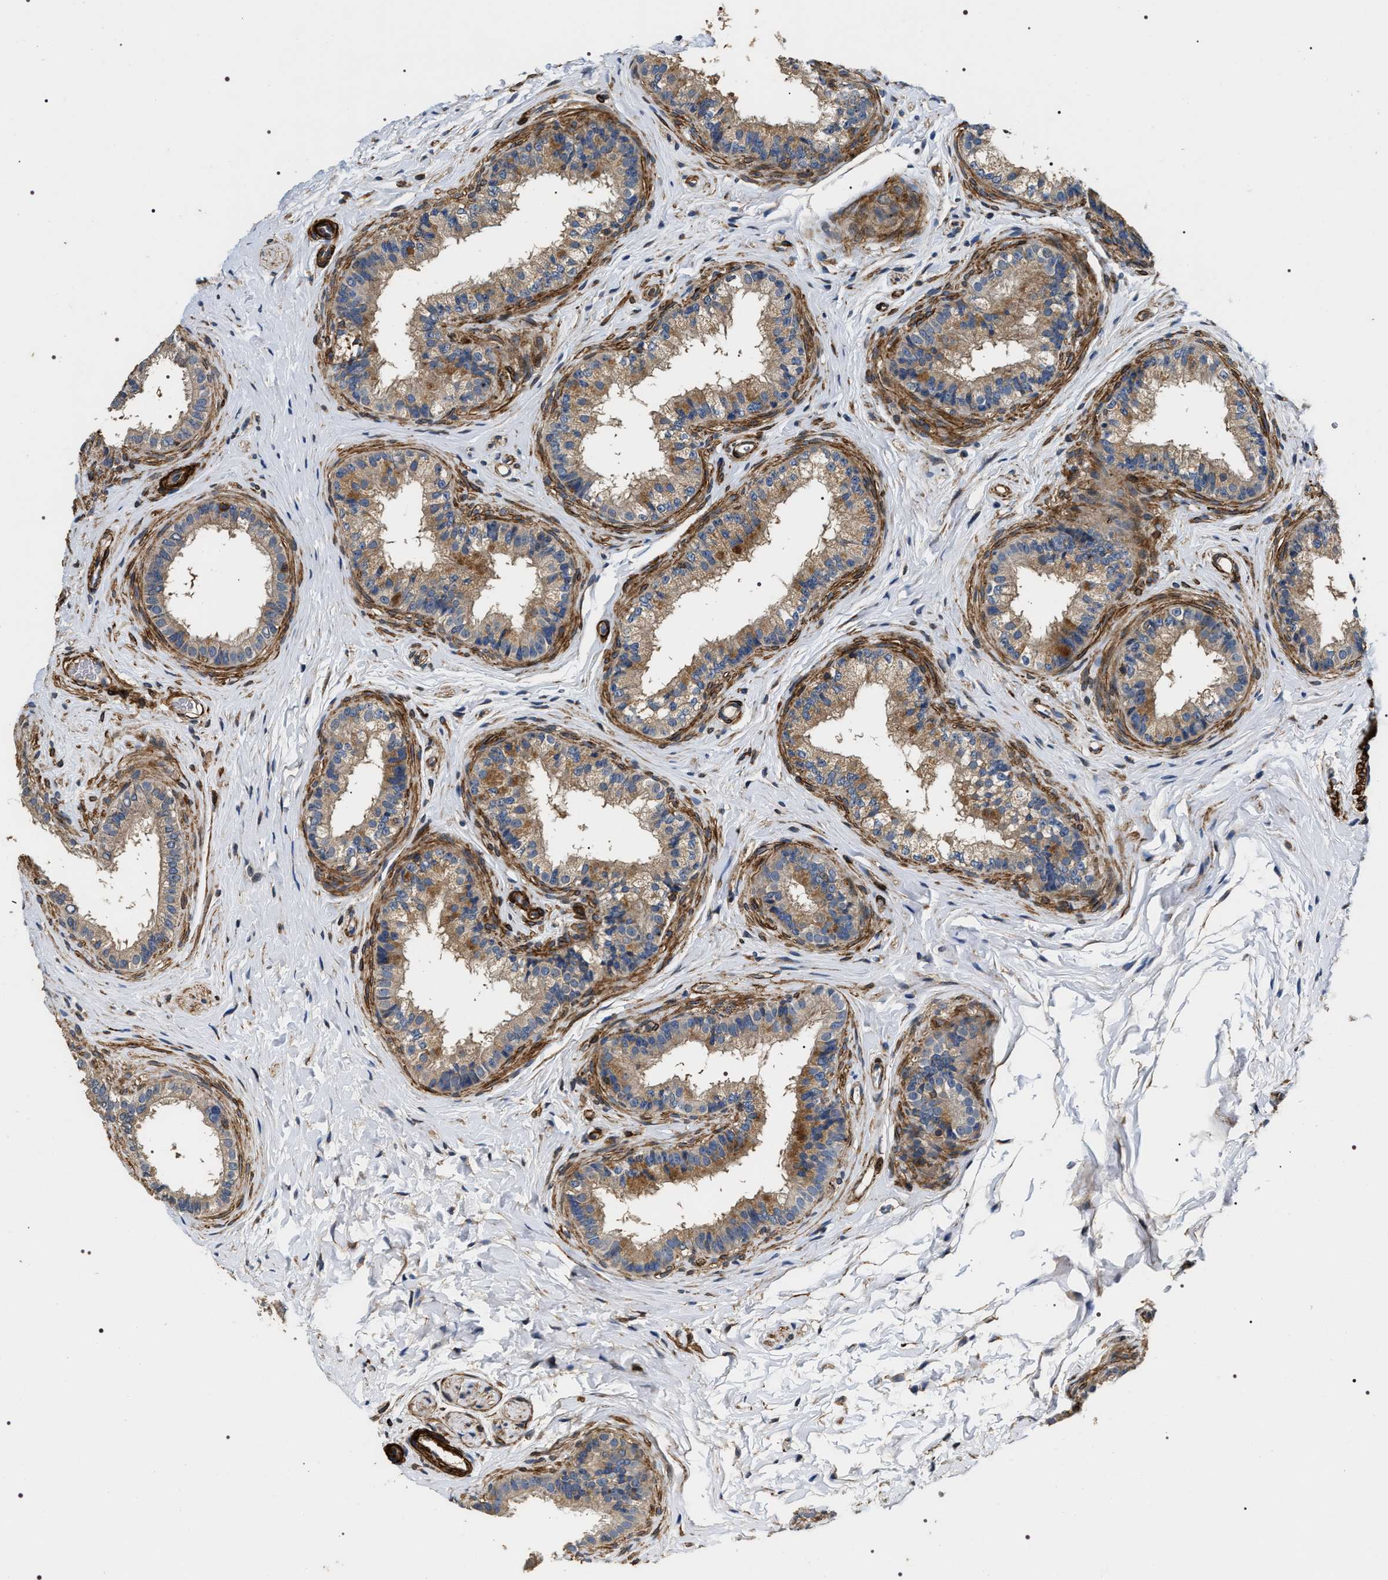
{"staining": {"intensity": "moderate", "quantity": "<25%", "location": "cytoplasmic/membranous"}, "tissue": "epididymis", "cell_type": "Glandular cells", "image_type": "normal", "snomed": [{"axis": "morphology", "description": "Normal tissue, NOS"}, {"axis": "topography", "description": "Testis"}, {"axis": "topography", "description": "Epididymis"}], "caption": "Glandular cells show moderate cytoplasmic/membranous staining in about <25% of cells in normal epididymis. The staining is performed using DAB brown chromogen to label protein expression. The nuclei are counter-stained blue using hematoxylin.", "gene": "ZC3HAV1L", "patient": {"sex": "male", "age": 36}}